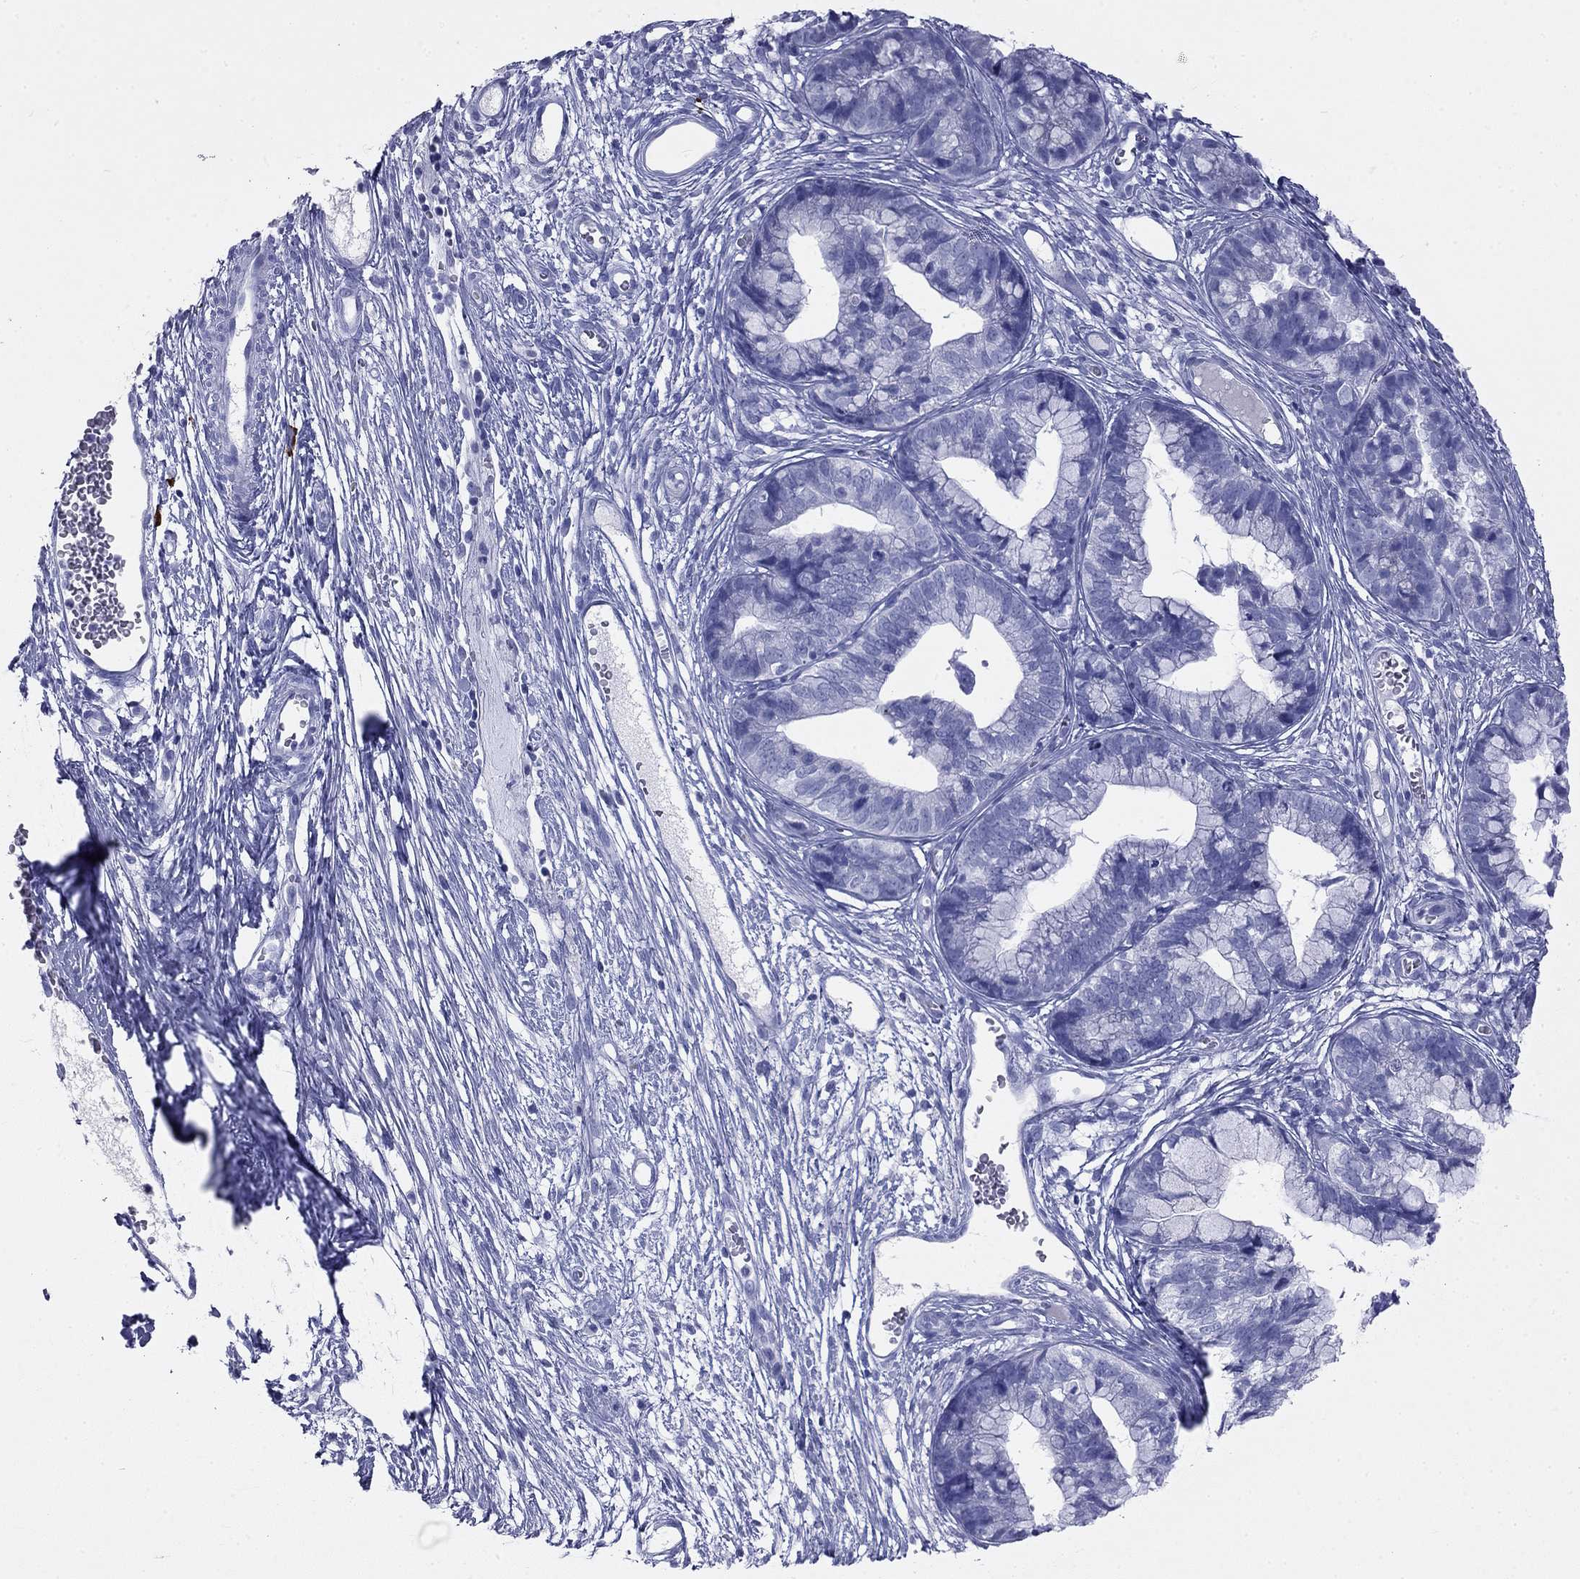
{"staining": {"intensity": "negative", "quantity": "none", "location": "none"}, "tissue": "cervical cancer", "cell_type": "Tumor cells", "image_type": "cancer", "snomed": [{"axis": "morphology", "description": "Adenocarcinoma, NOS"}, {"axis": "topography", "description": "Cervix"}], "caption": "Tumor cells show no significant positivity in cervical cancer.", "gene": "KLRG1", "patient": {"sex": "female", "age": 44}}